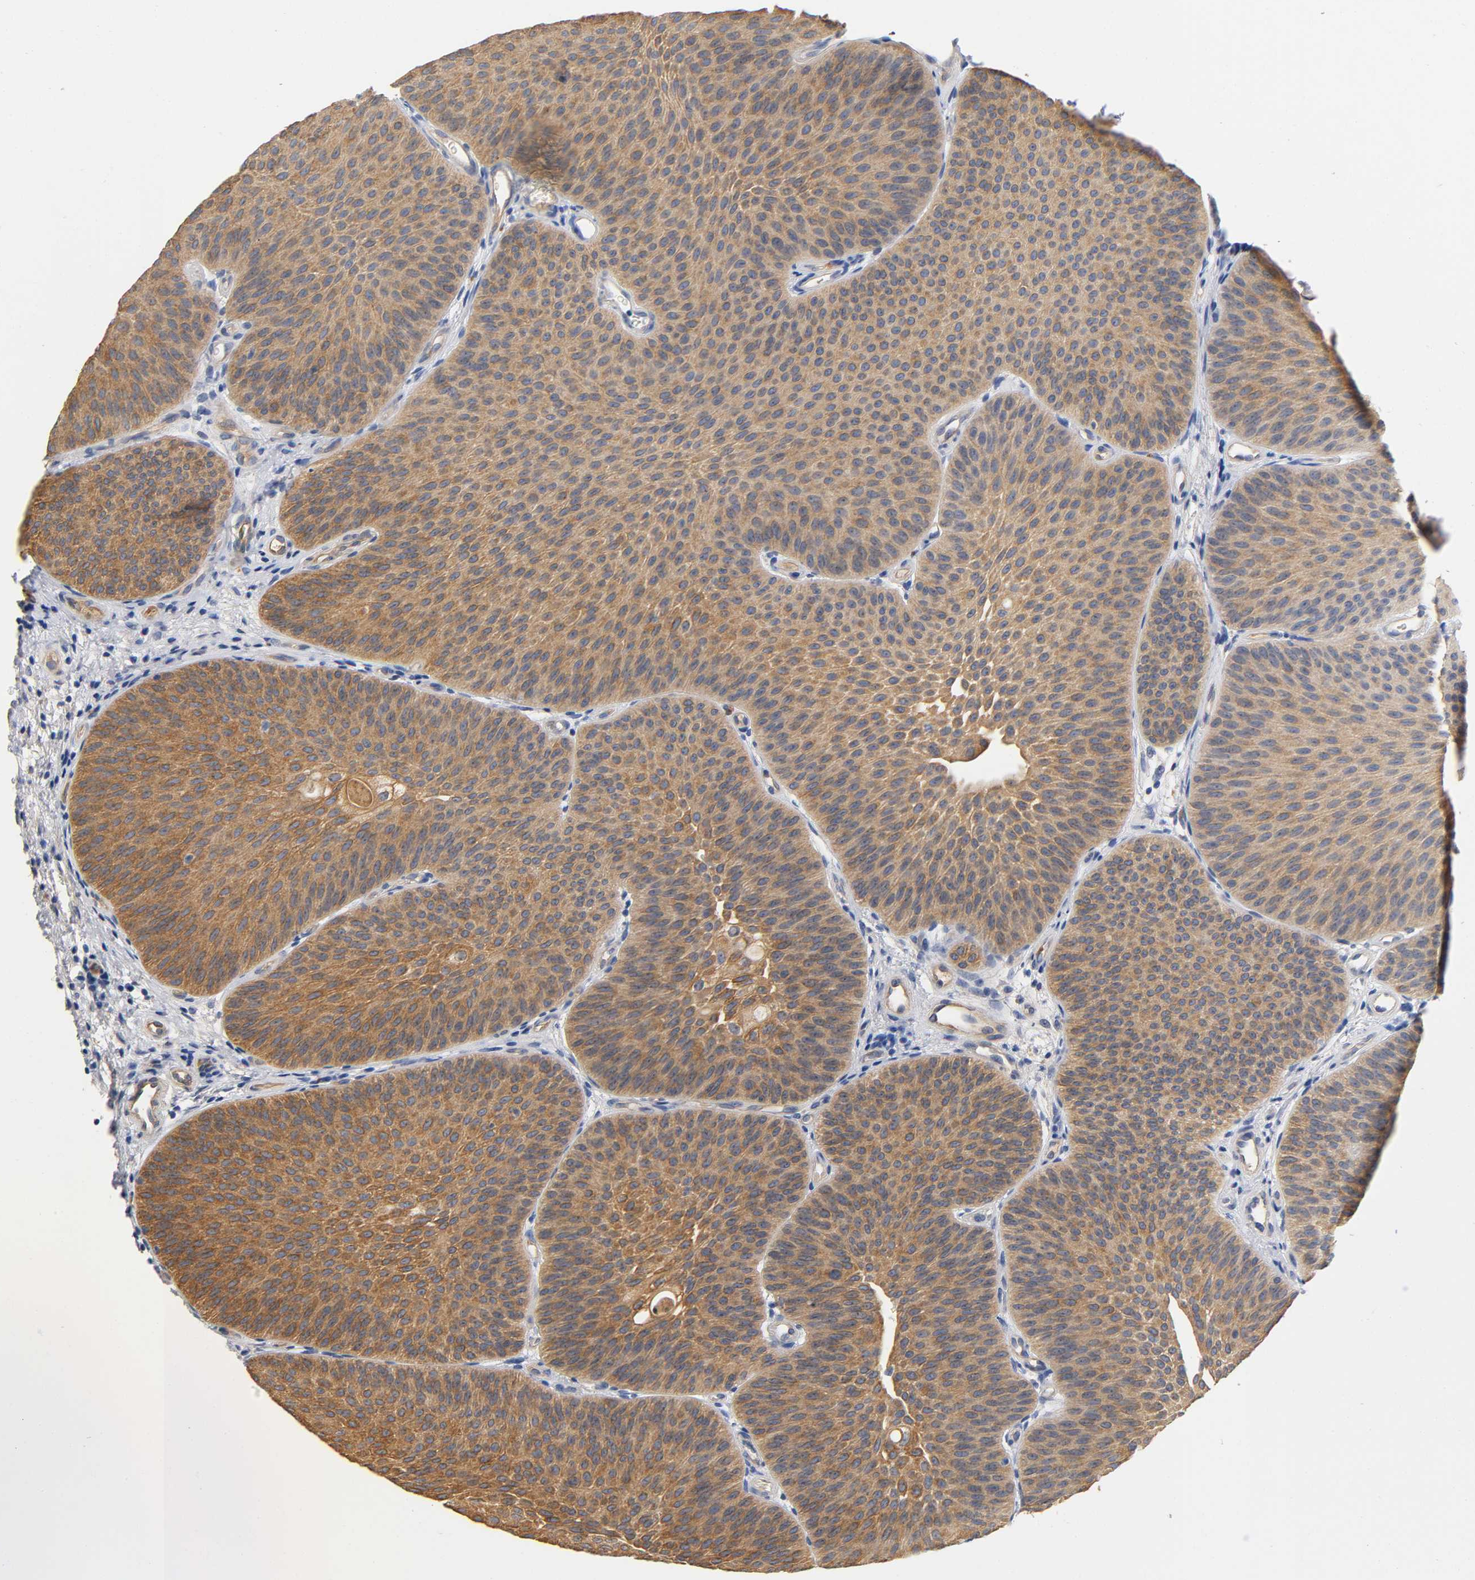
{"staining": {"intensity": "moderate", "quantity": ">75%", "location": "cytoplasmic/membranous"}, "tissue": "urothelial cancer", "cell_type": "Tumor cells", "image_type": "cancer", "snomed": [{"axis": "morphology", "description": "Urothelial carcinoma, Low grade"}, {"axis": "topography", "description": "Urinary bladder"}], "caption": "Immunohistochemical staining of human urothelial cancer displays moderate cytoplasmic/membranous protein staining in about >75% of tumor cells. (DAB (3,3'-diaminobenzidine) = brown stain, brightfield microscopy at high magnification).", "gene": "TNC", "patient": {"sex": "female", "age": 60}}